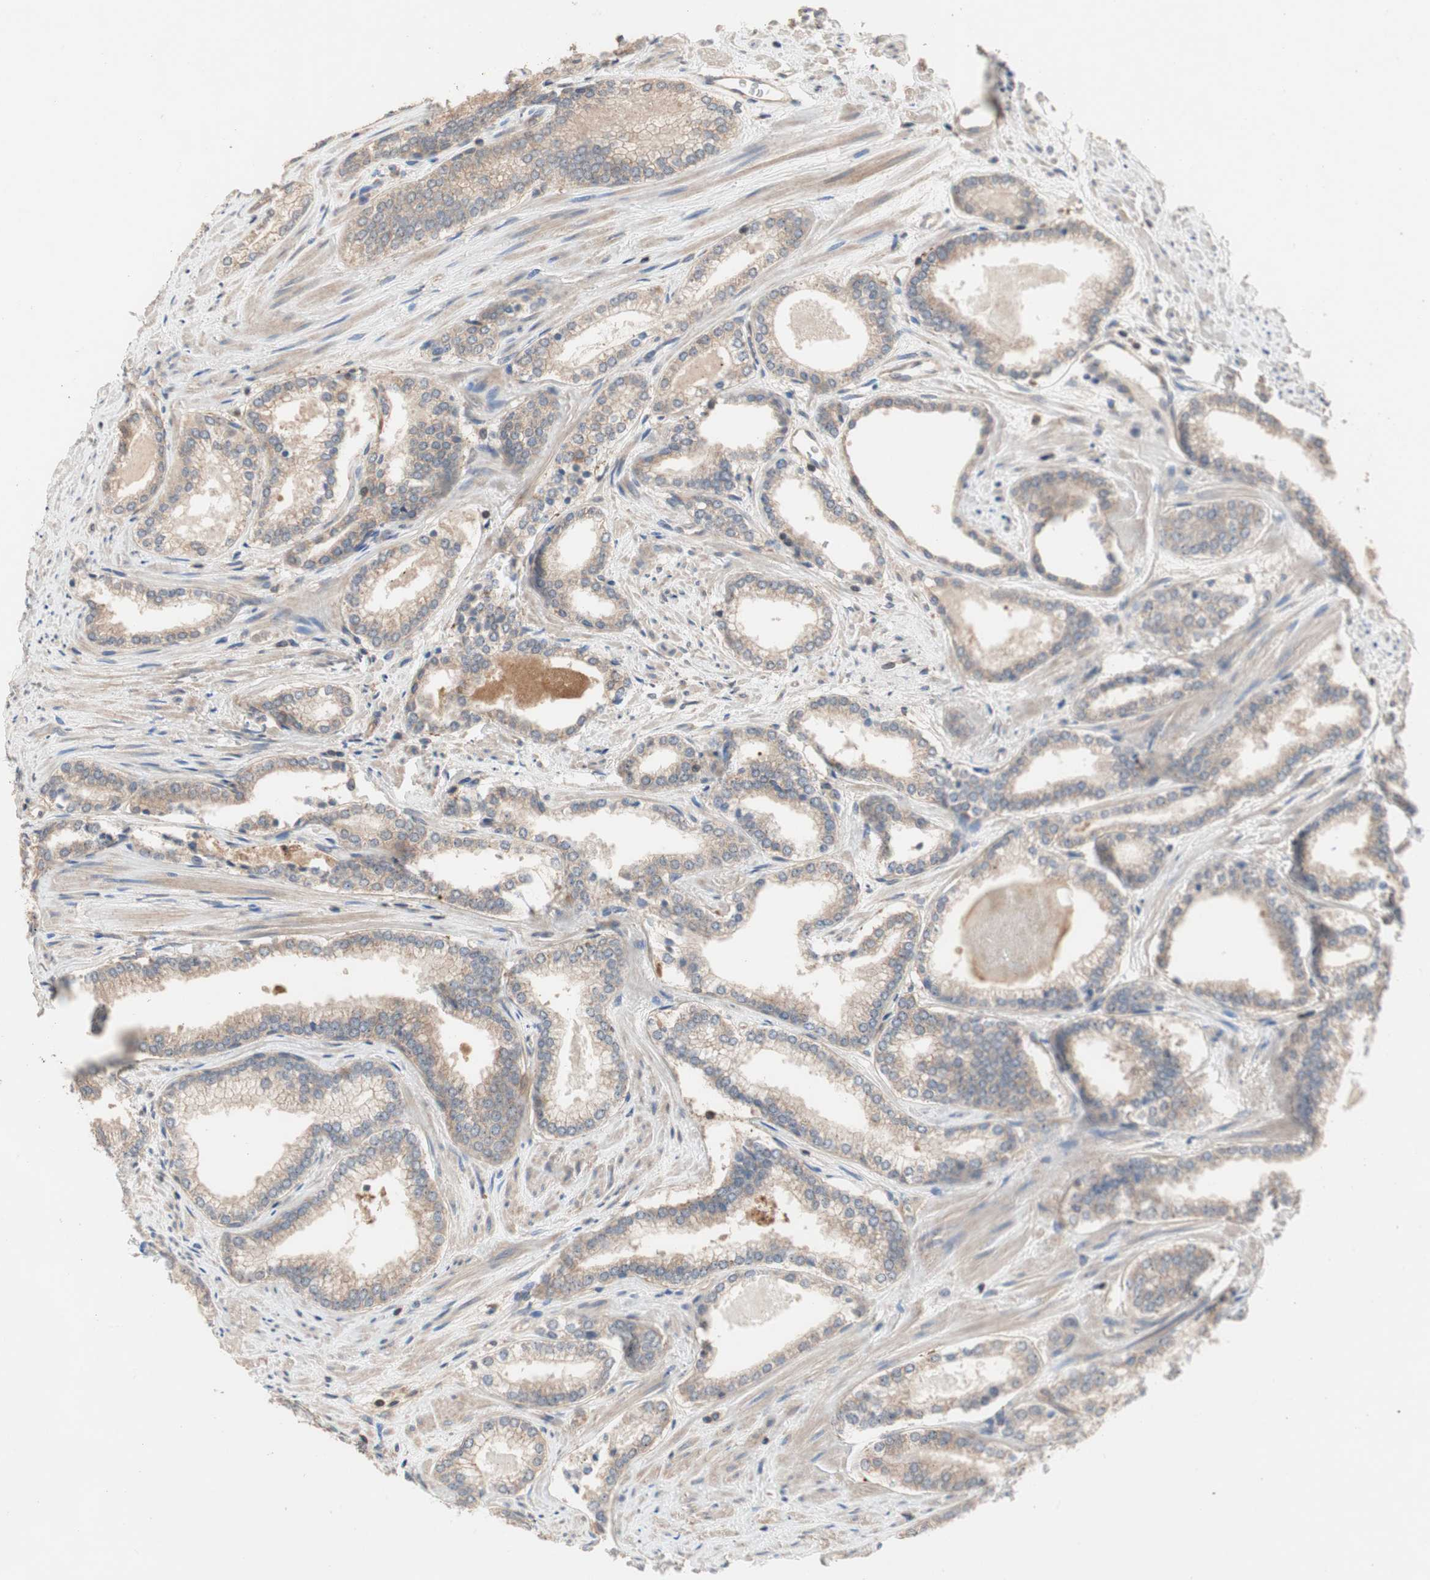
{"staining": {"intensity": "weak", "quantity": ">75%", "location": "cytoplasmic/membranous"}, "tissue": "prostate cancer", "cell_type": "Tumor cells", "image_type": "cancer", "snomed": [{"axis": "morphology", "description": "Adenocarcinoma, Low grade"}, {"axis": "topography", "description": "Prostate"}], "caption": "This micrograph displays IHC staining of adenocarcinoma (low-grade) (prostate), with low weak cytoplasmic/membranous positivity in about >75% of tumor cells.", "gene": "MAP4K2", "patient": {"sex": "male", "age": 60}}